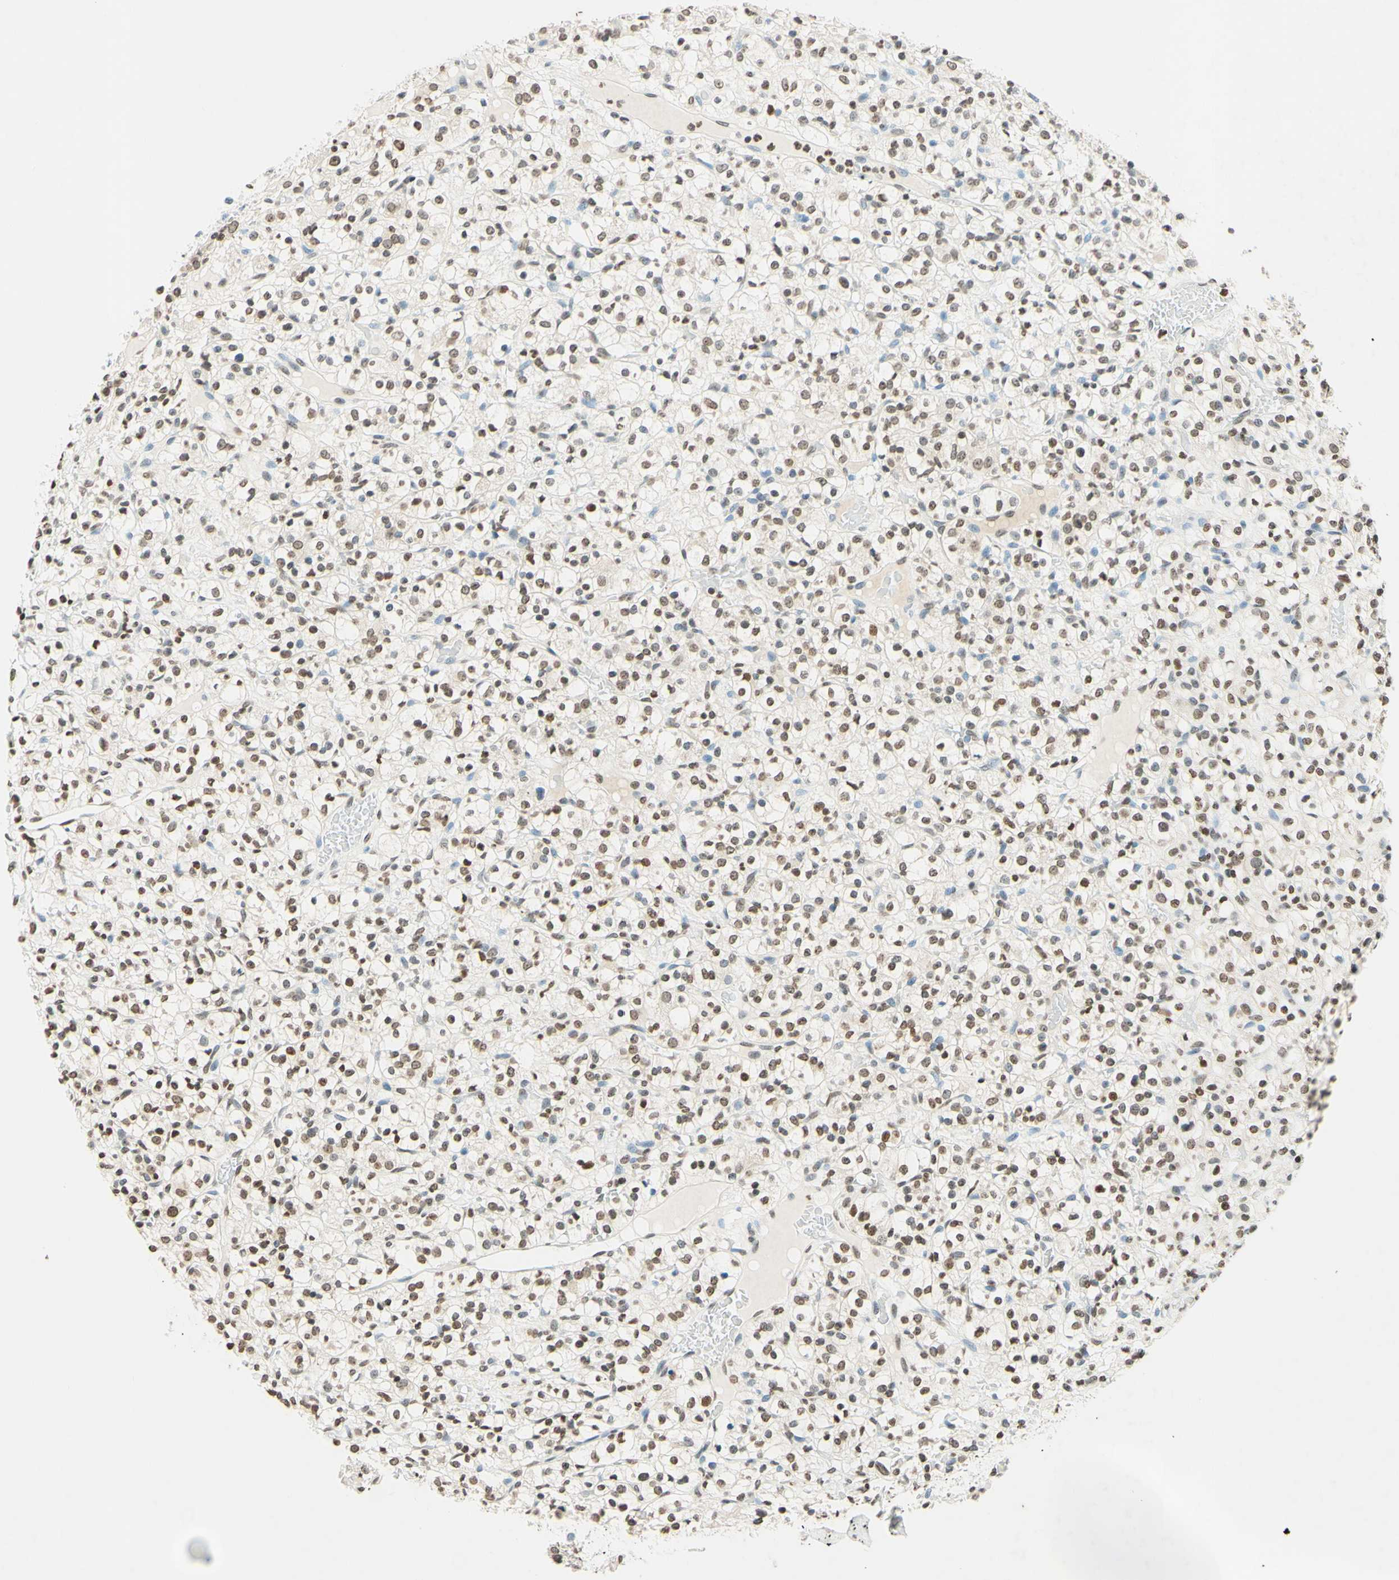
{"staining": {"intensity": "moderate", "quantity": "25%-75%", "location": "nuclear"}, "tissue": "renal cancer", "cell_type": "Tumor cells", "image_type": "cancer", "snomed": [{"axis": "morphology", "description": "Normal tissue, NOS"}, {"axis": "morphology", "description": "Adenocarcinoma, NOS"}, {"axis": "topography", "description": "Kidney"}], "caption": "IHC image of renal adenocarcinoma stained for a protein (brown), which demonstrates medium levels of moderate nuclear expression in approximately 25%-75% of tumor cells.", "gene": "MSH2", "patient": {"sex": "female", "age": 72}}